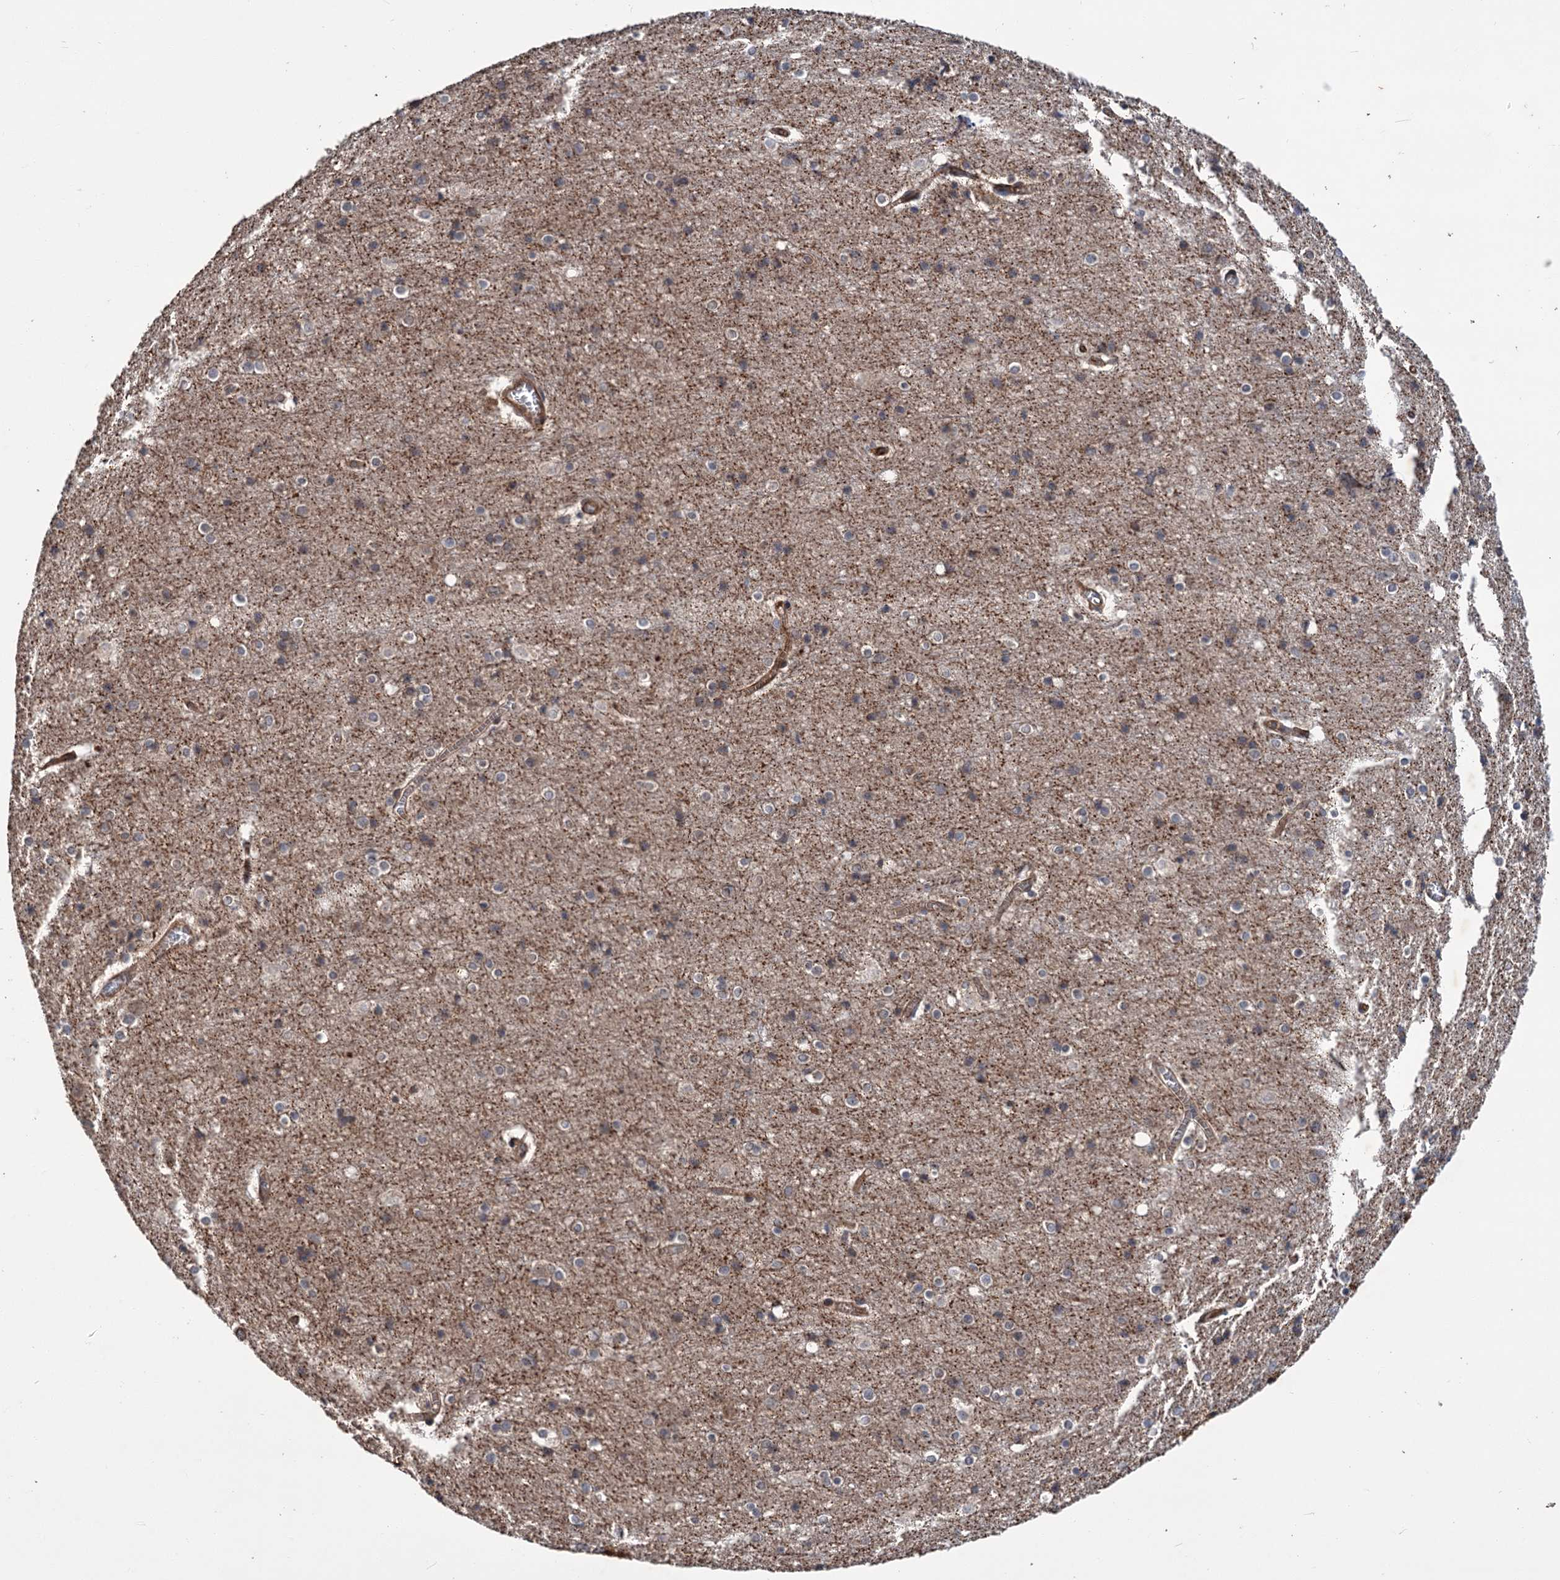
{"staining": {"intensity": "moderate", "quantity": ">75%", "location": "cytoplasmic/membranous"}, "tissue": "cerebral cortex", "cell_type": "Endothelial cells", "image_type": "normal", "snomed": [{"axis": "morphology", "description": "Normal tissue, NOS"}, {"axis": "topography", "description": "Cerebral cortex"}], "caption": "Brown immunohistochemical staining in normal human cerebral cortex exhibits moderate cytoplasmic/membranous staining in approximately >75% of endothelial cells. The protein of interest is shown in brown color, while the nuclei are stained blue.", "gene": "PKN2", "patient": {"sex": "male", "age": 54}}